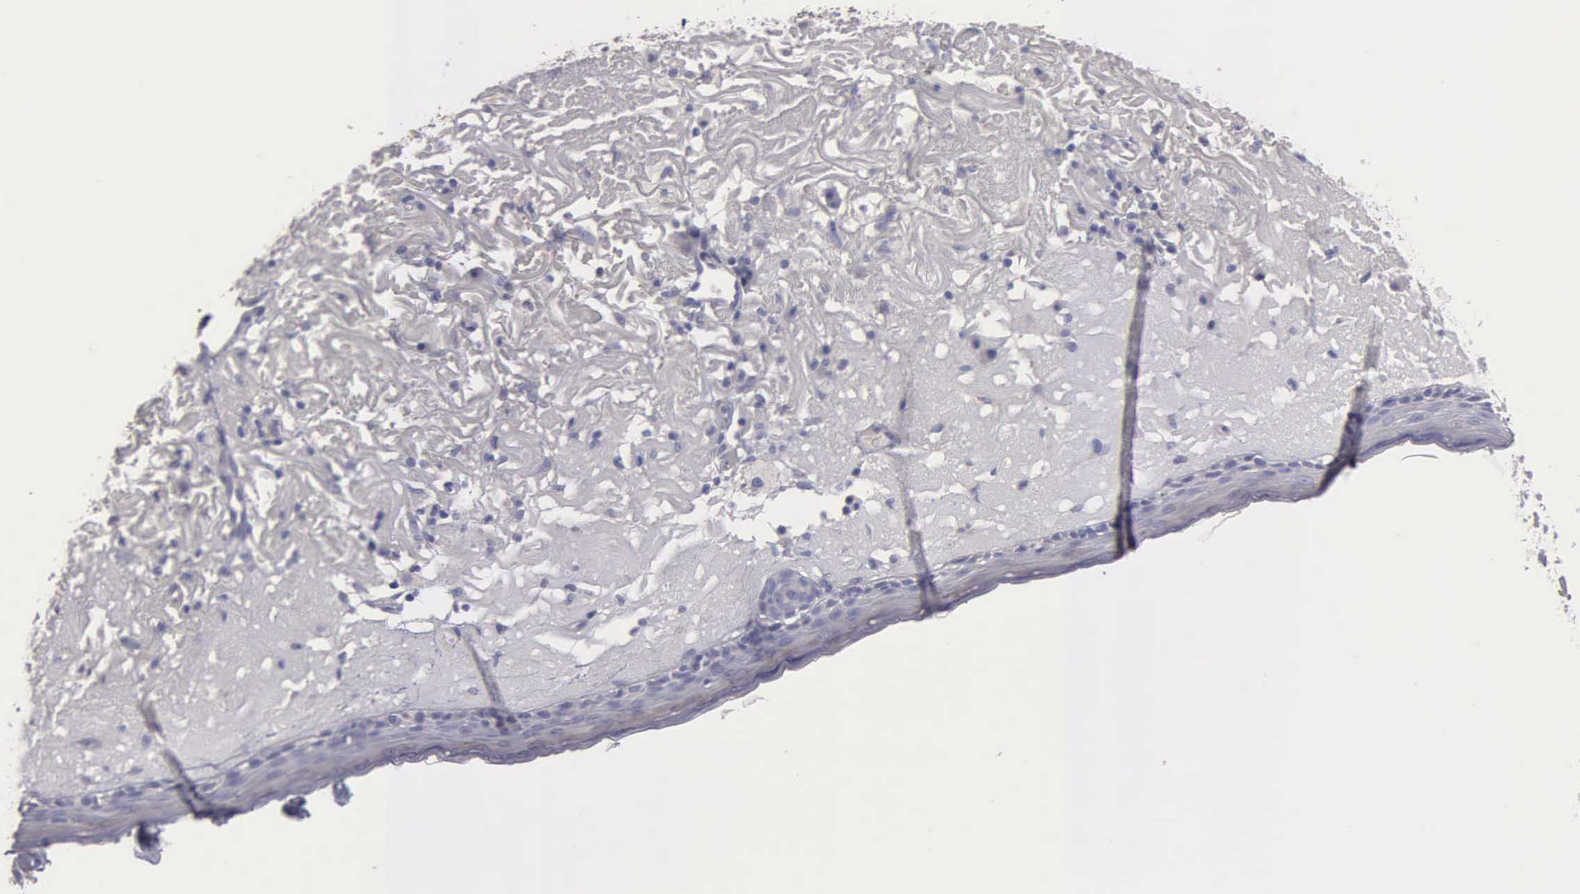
{"staining": {"intensity": "negative", "quantity": "none", "location": "none"}, "tissue": "skin", "cell_type": "Fibroblasts", "image_type": "normal", "snomed": [{"axis": "morphology", "description": "Normal tissue, NOS"}, {"axis": "topography", "description": "Skin"}], "caption": "DAB (3,3'-diaminobenzidine) immunohistochemical staining of unremarkable human skin displays no significant staining in fibroblasts. The staining was performed using DAB to visualize the protein expression in brown, while the nuclei were stained in blue with hematoxylin (Magnification: 20x).", "gene": "APP", "patient": {"sex": "female", "age": 90}}